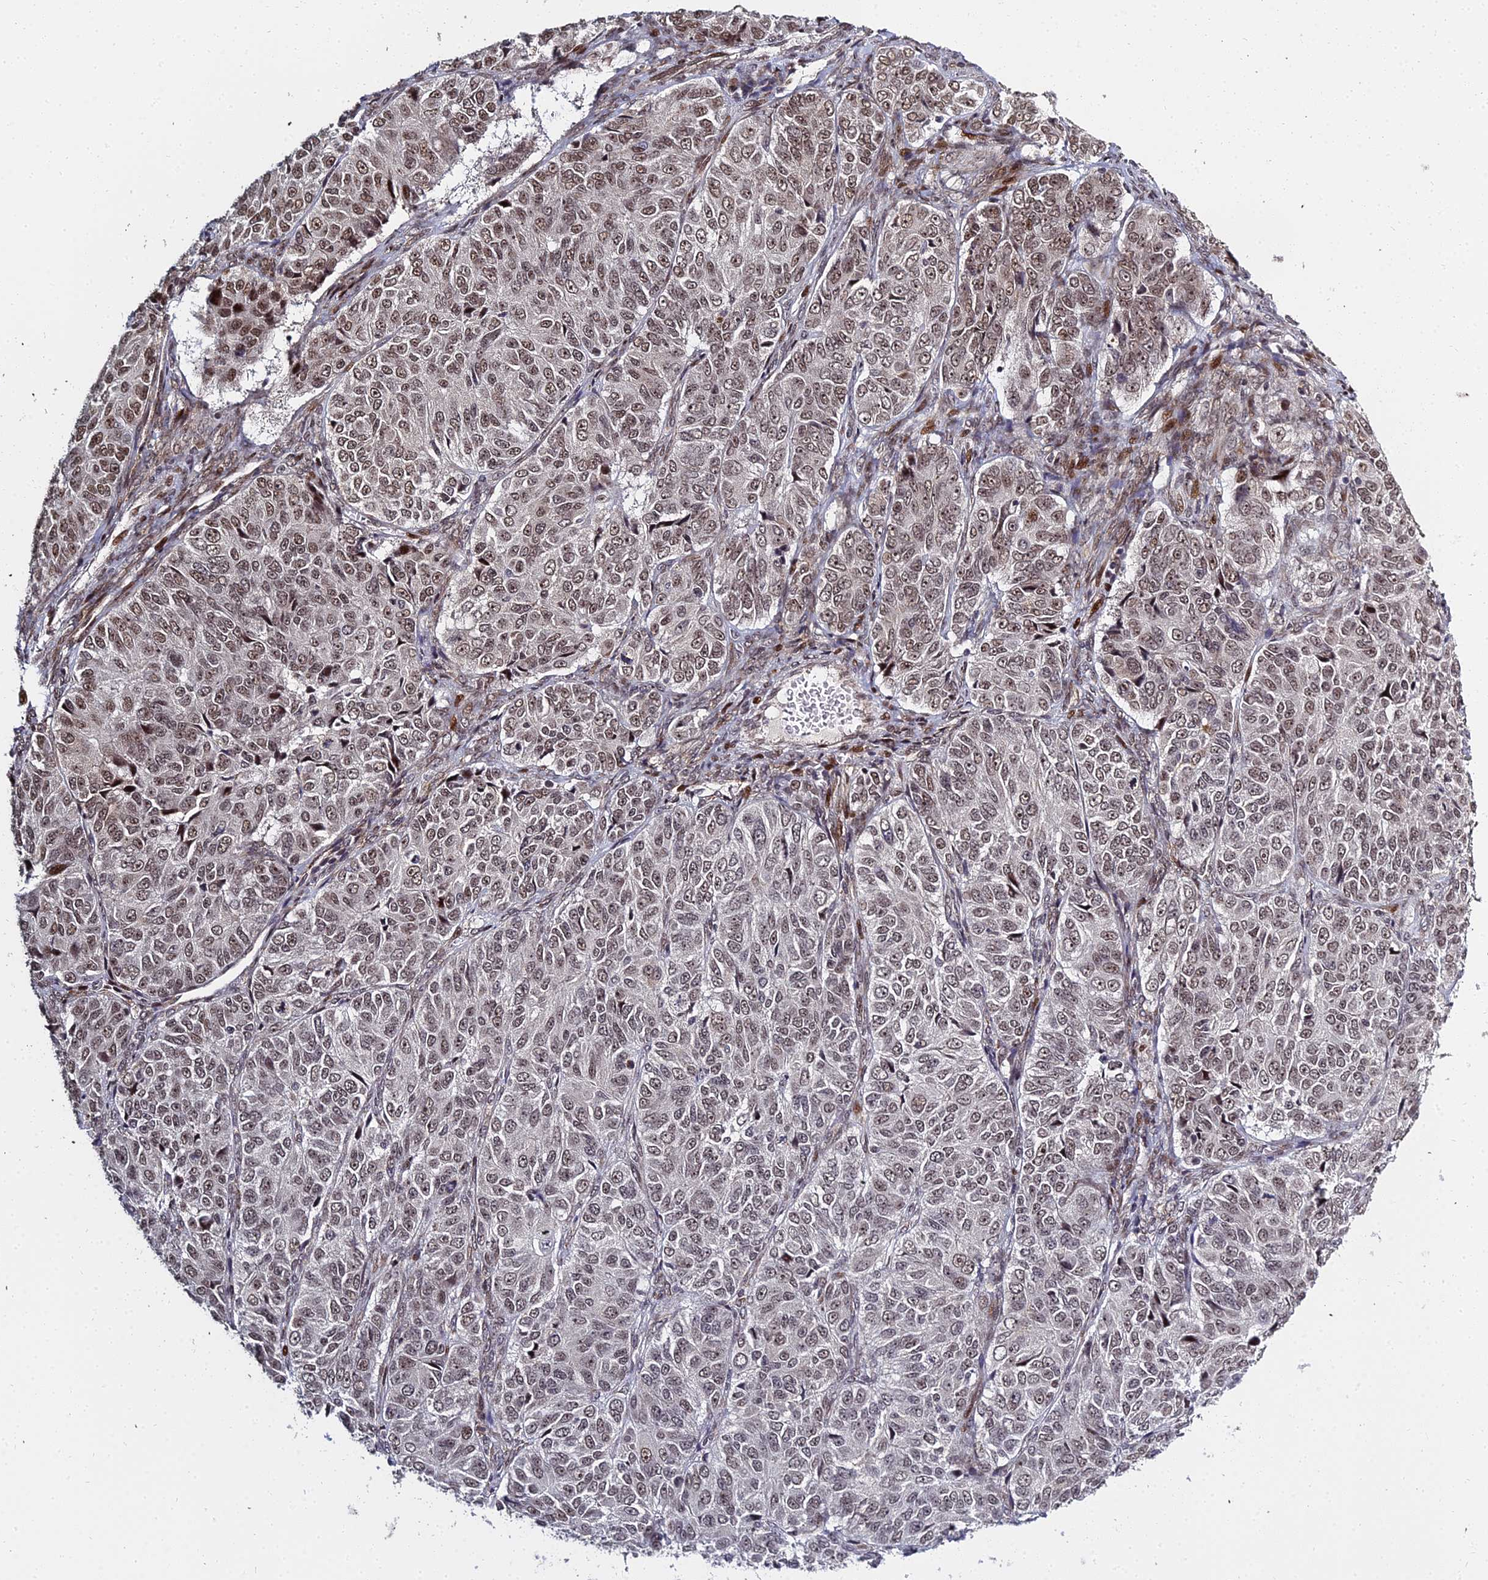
{"staining": {"intensity": "moderate", "quantity": ">75%", "location": "nuclear"}, "tissue": "ovarian cancer", "cell_type": "Tumor cells", "image_type": "cancer", "snomed": [{"axis": "morphology", "description": "Carcinoma, endometroid"}, {"axis": "topography", "description": "Ovary"}], "caption": "Moderate nuclear staining is appreciated in approximately >75% of tumor cells in endometroid carcinoma (ovarian).", "gene": "ABCA2", "patient": {"sex": "female", "age": 51}}